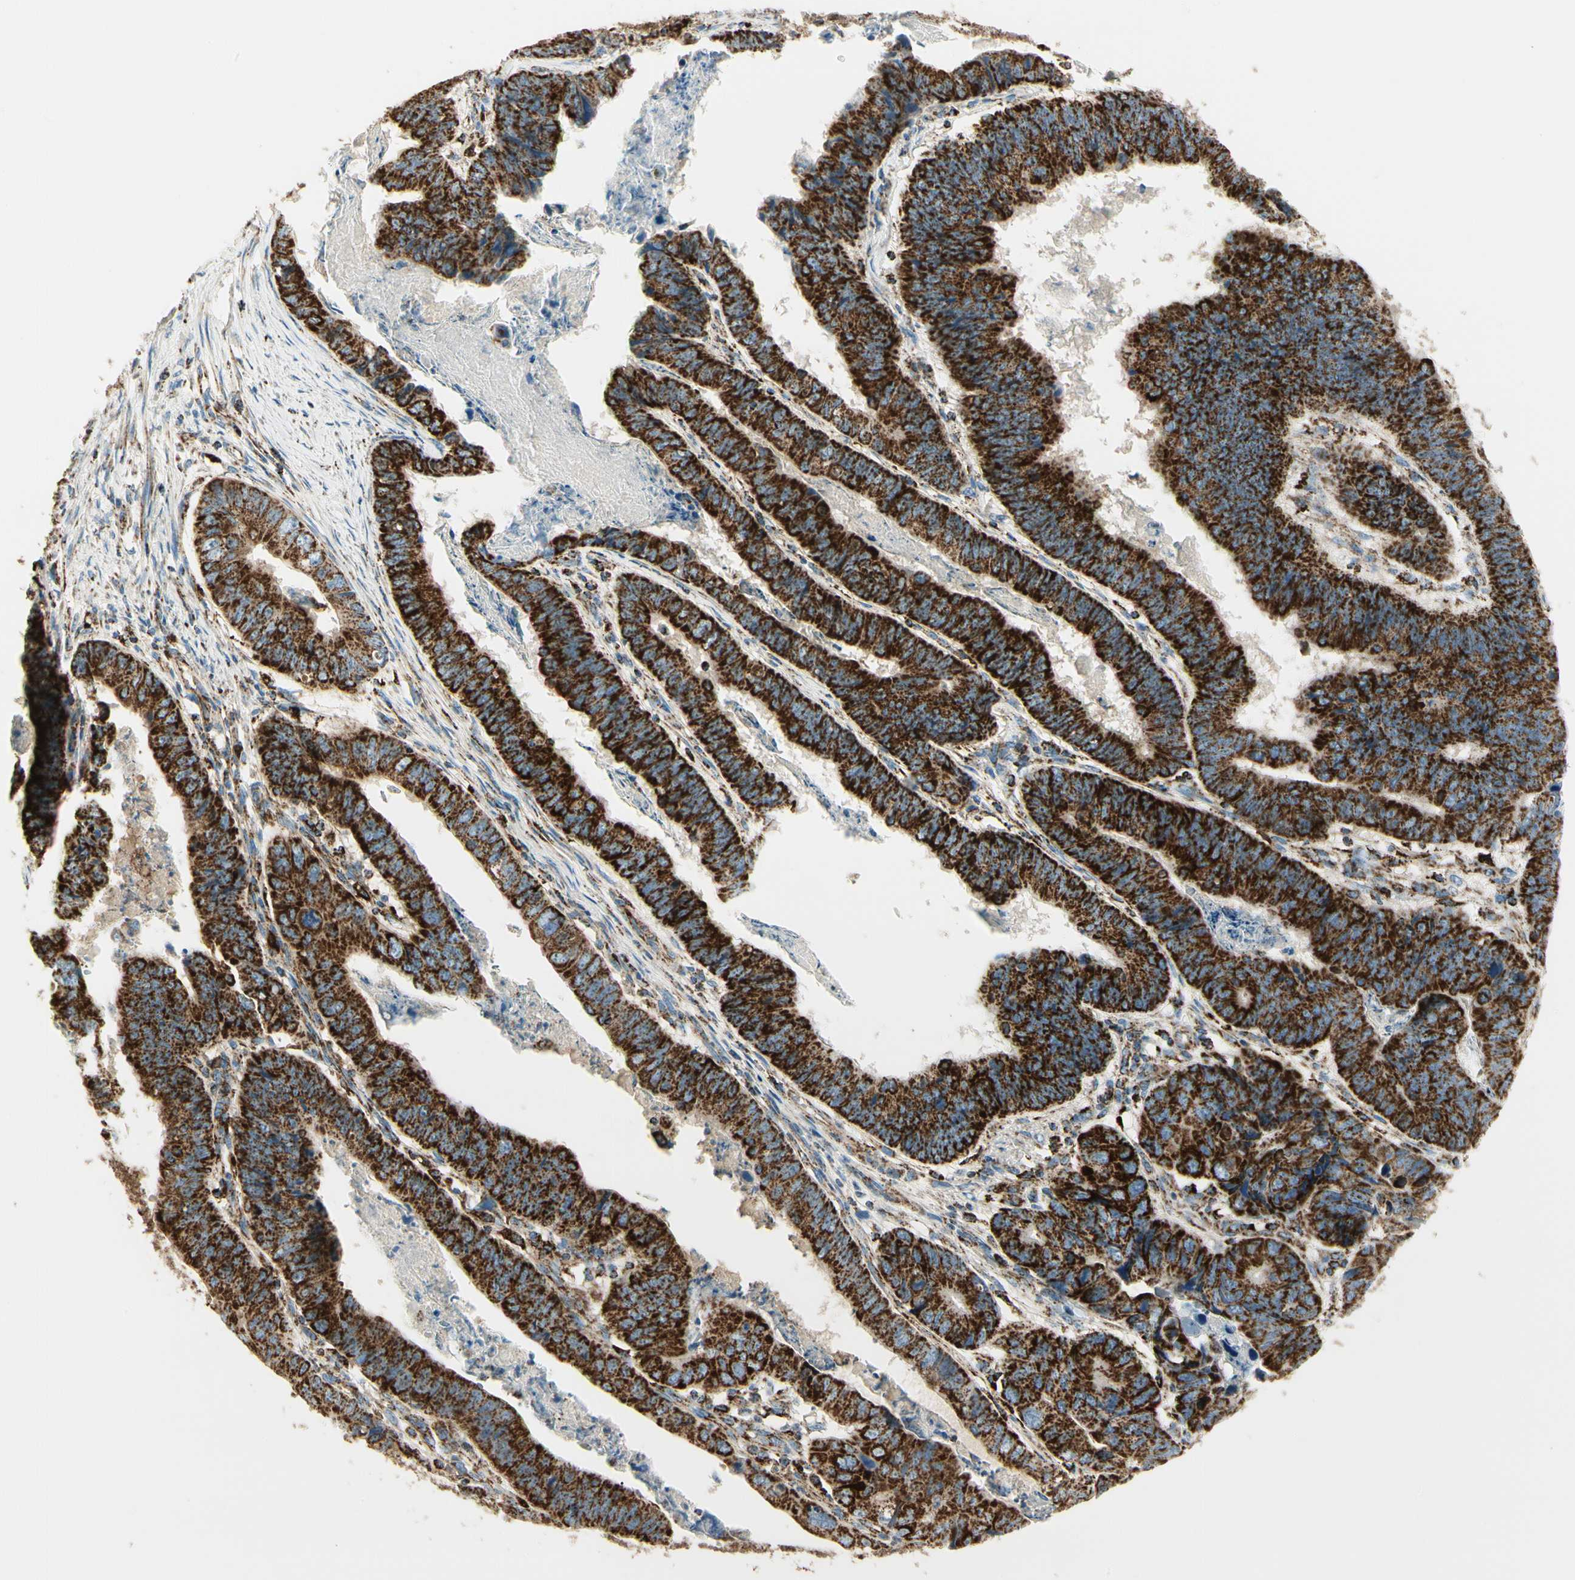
{"staining": {"intensity": "strong", "quantity": ">75%", "location": "cytoplasmic/membranous"}, "tissue": "stomach cancer", "cell_type": "Tumor cells", "image_type": "cancer", "snomed": [{"axis": "morphology", "description": "Adenocarcinoma, NOS"}, {"axis": "topography", "description": "Stomach, lower"}], "caption": "Human stomach cancer (adenocarcinoma) stained for a protein (brown) displays strong cytoplasmic/membranous positive staining in approximately >75% of tumor cells.", "gene": "ME2", "patient": {"sex": "male", "age": 77}}